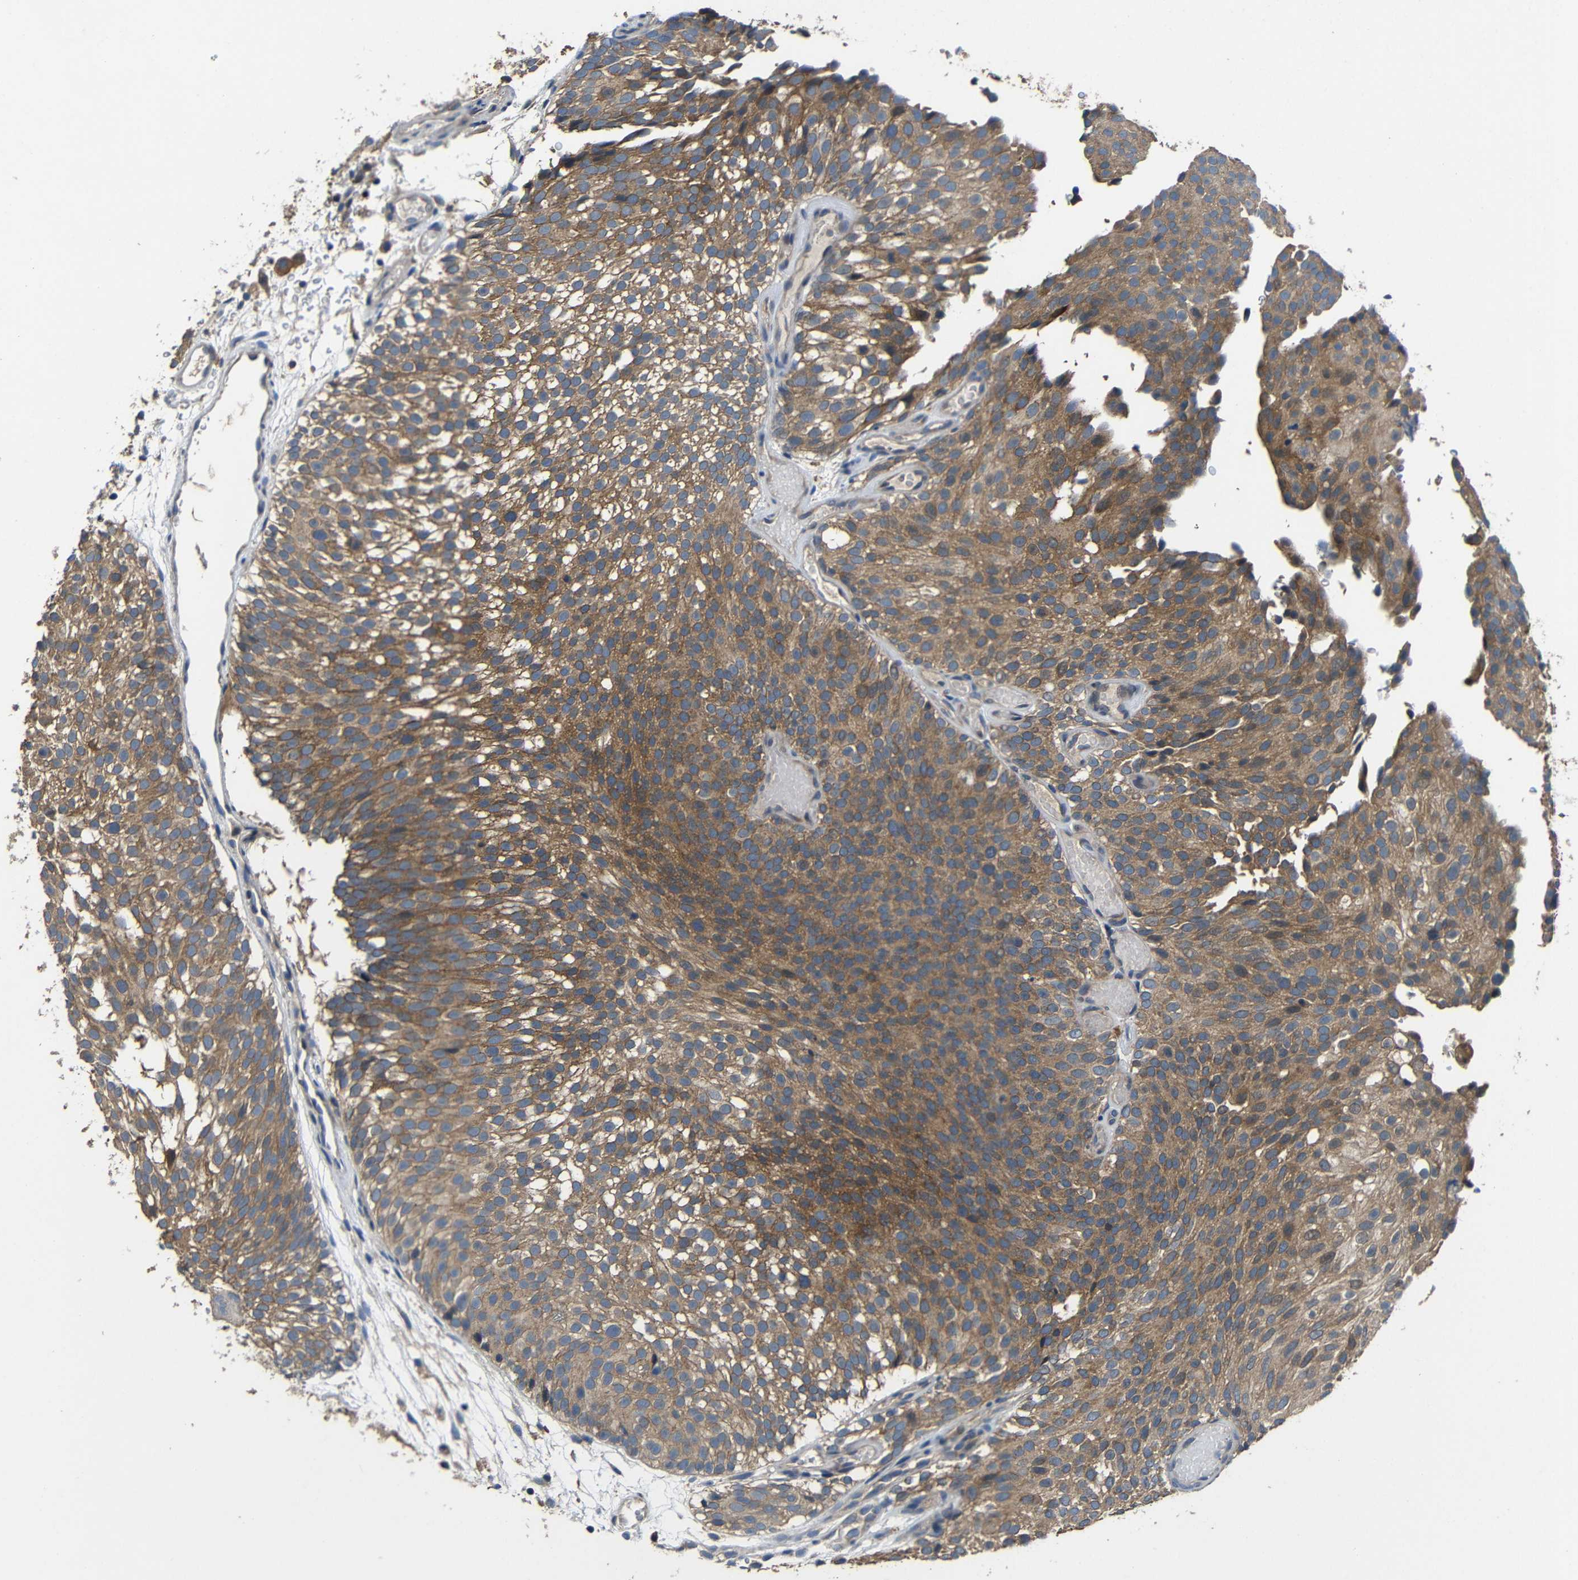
{"staining": {"intensity": "moderate", "quantity": ">75%", "location": "cytoplasmic/membranous"}, "tissue": "urothelial cancer", "cell_type": "Tumor cells", "image_type": "cancer", "snomed": [{"axis": "morphology", "description": "Urothelial carcinoma, Low grade"}, {"axis": "topography", "description": "Urinary bladder"}], "caption": "Immunohistochemistry (IHC) of low-grade urothelial carcinoma shows medium levels of moderate cytoplasmic/membranous expression in about >75% of tumor cells.", "gene": "C6orf89", "patient": {"sex": "male", "age": 78}}